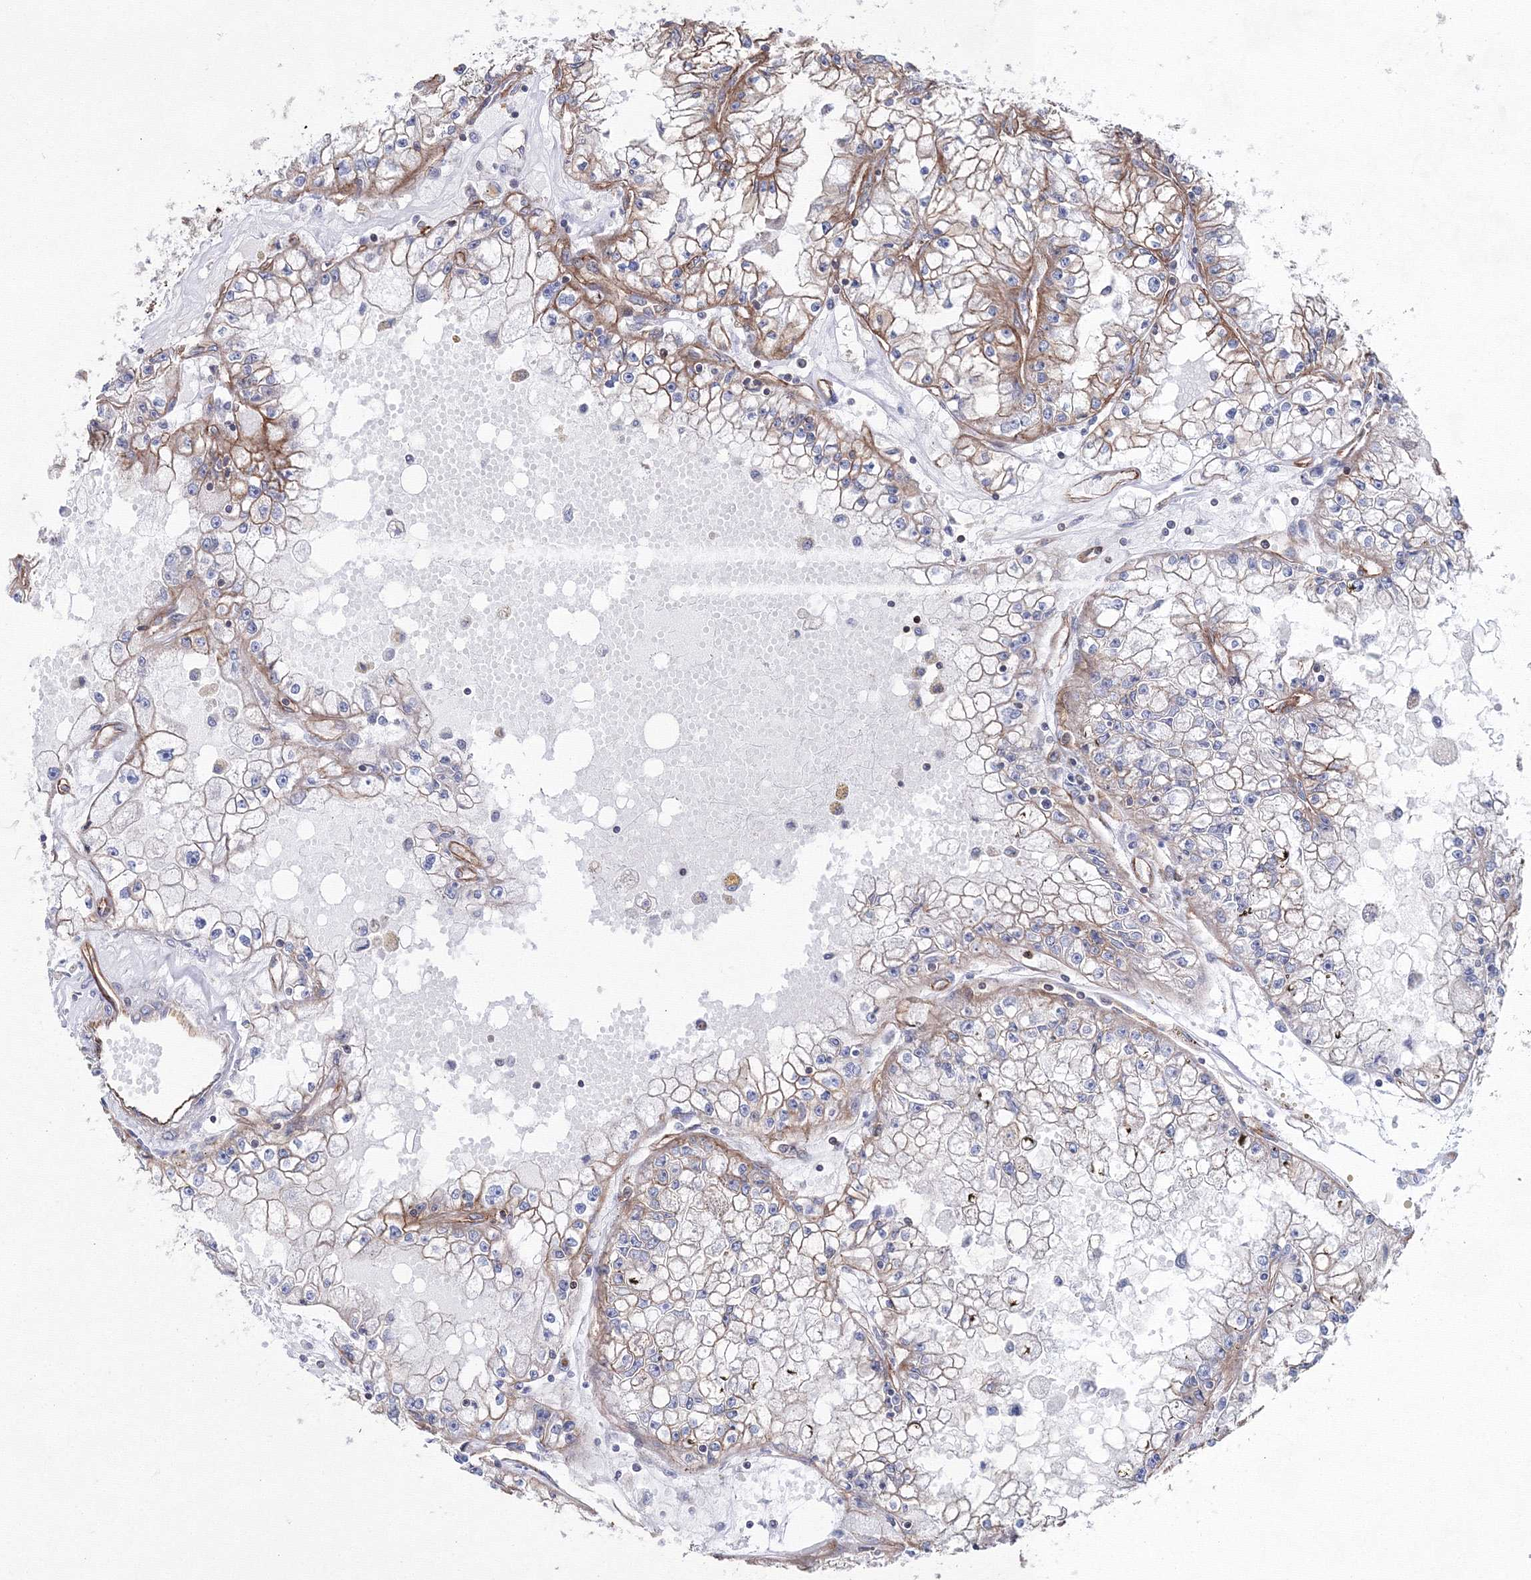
{"staining": {"intensity": "negative", "quantity": "none", "location": "none"}, "tissue": "renal cancer", "cell_type": "Tumor cells", "image_type": "cancer", "snomed": [{"axis": "morphology", "description": "Adenocarcinoma, NOS"}, {"axis": "topography", "description": "Kidney"}], "caption": "Immunohistochemistry (IHC) histopathology image of neoplastic tissue: human renal cancer (adenocarcinoma) stained with DAB exhibits no significant protein expression in tumor cells. (DAB (3,3'-diaminobenzidine) immunohistochemistry visualized using brightfield microscopy, high magnification).", "gene": "ANKRD37", "patient": {"sex": "male", "age": 56}}